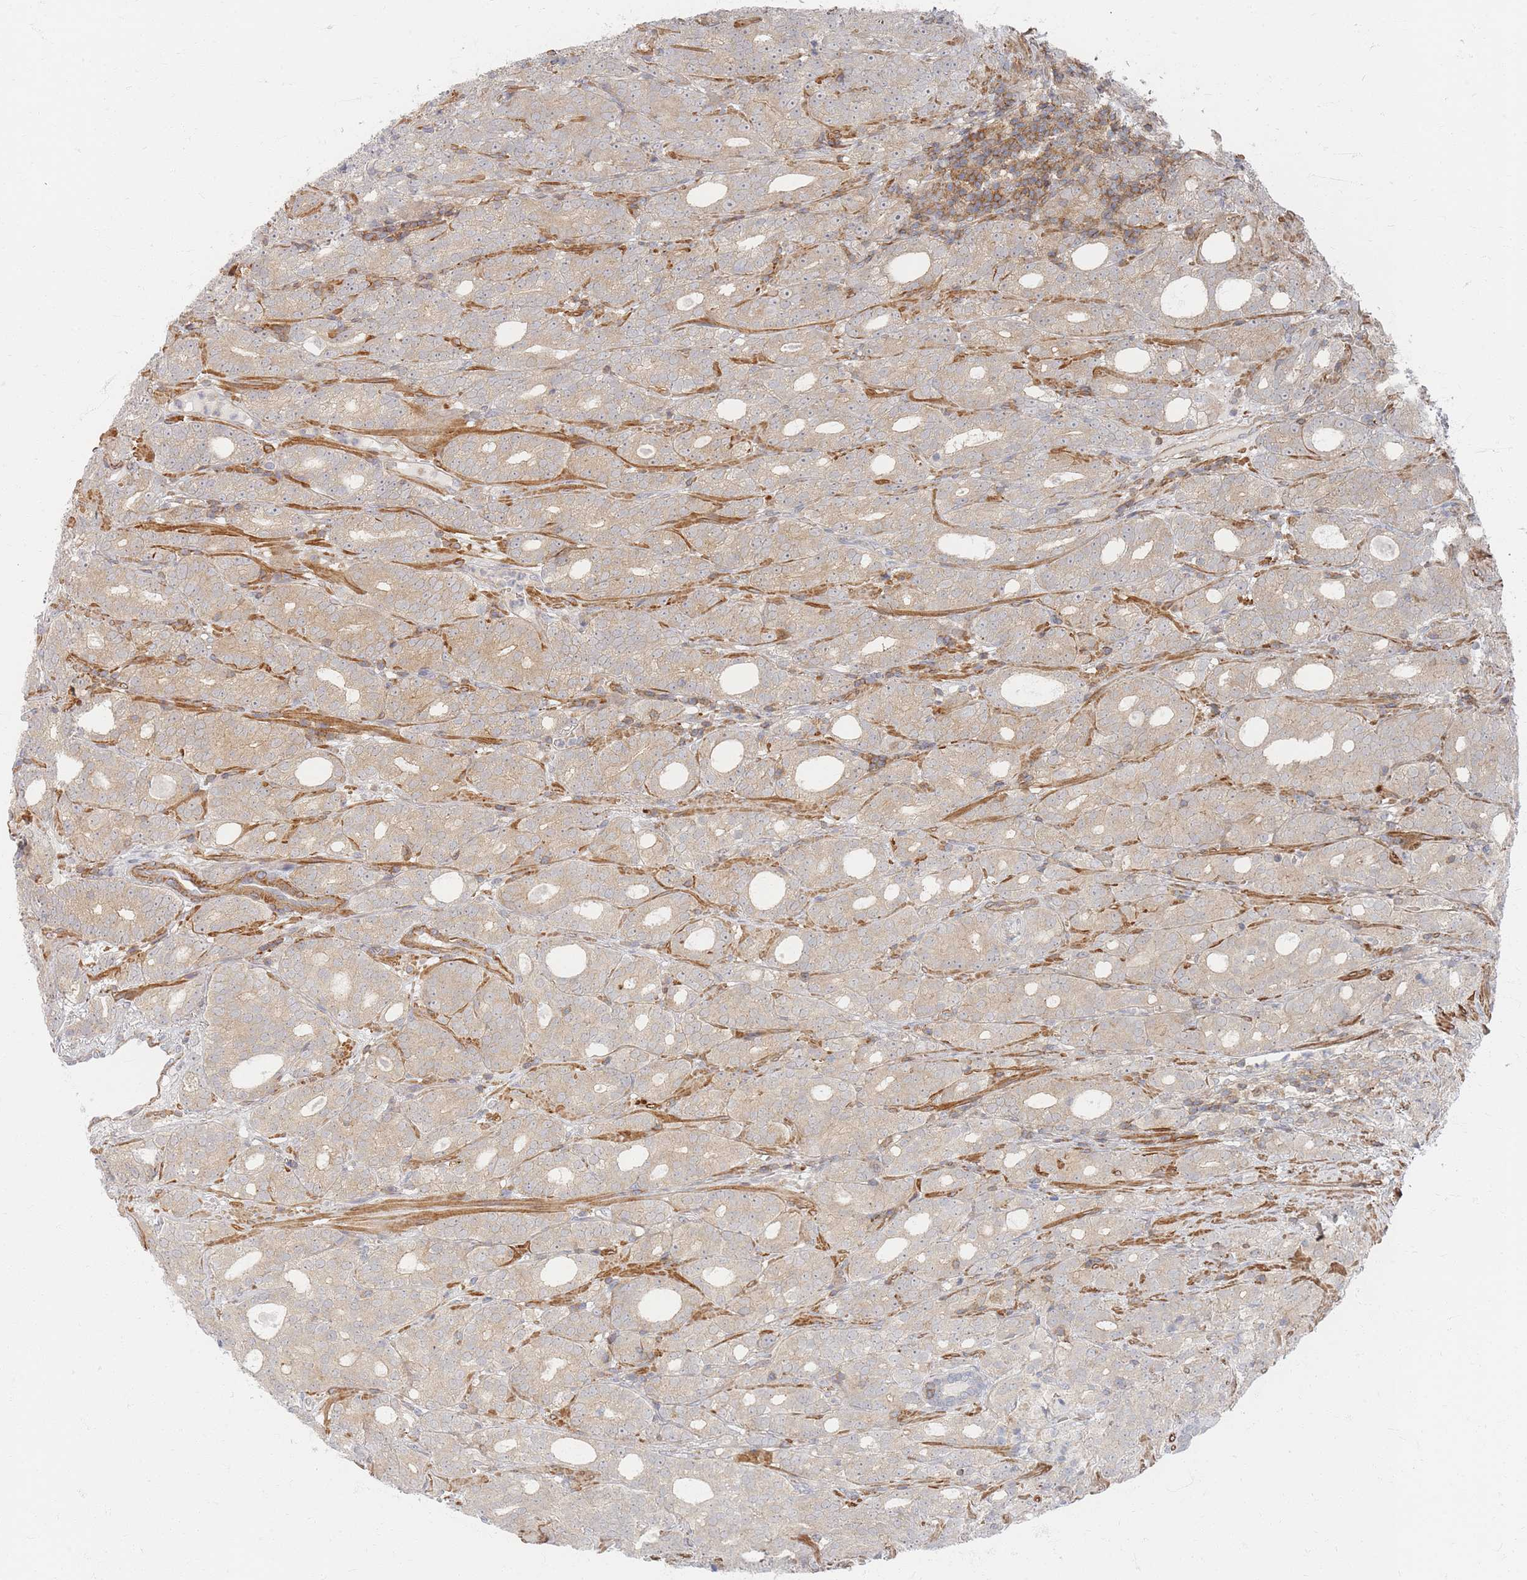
{"staining": {"intensity": "weak", "quantity": "25%-75%", "location": "cytoplasmic/membranous"}, "tissue": "prostate cancer", "cell_type": "Tumor cells", "image_type": "cancer", "snomed": [{"axis": "morphology", "description": "Adenocarcinoma, High grade"}, {"axis": "topography", "description": "Prostate"}], "caption": "The micrograph exhibits staining of high-grade adenocarcinoma (prostate), revealing weak cytoplasmic/membranous protein positivity (brown color) within tumor cells.", "gene": "ZNF852", "patient": {"sex": "male", "age": 64}}